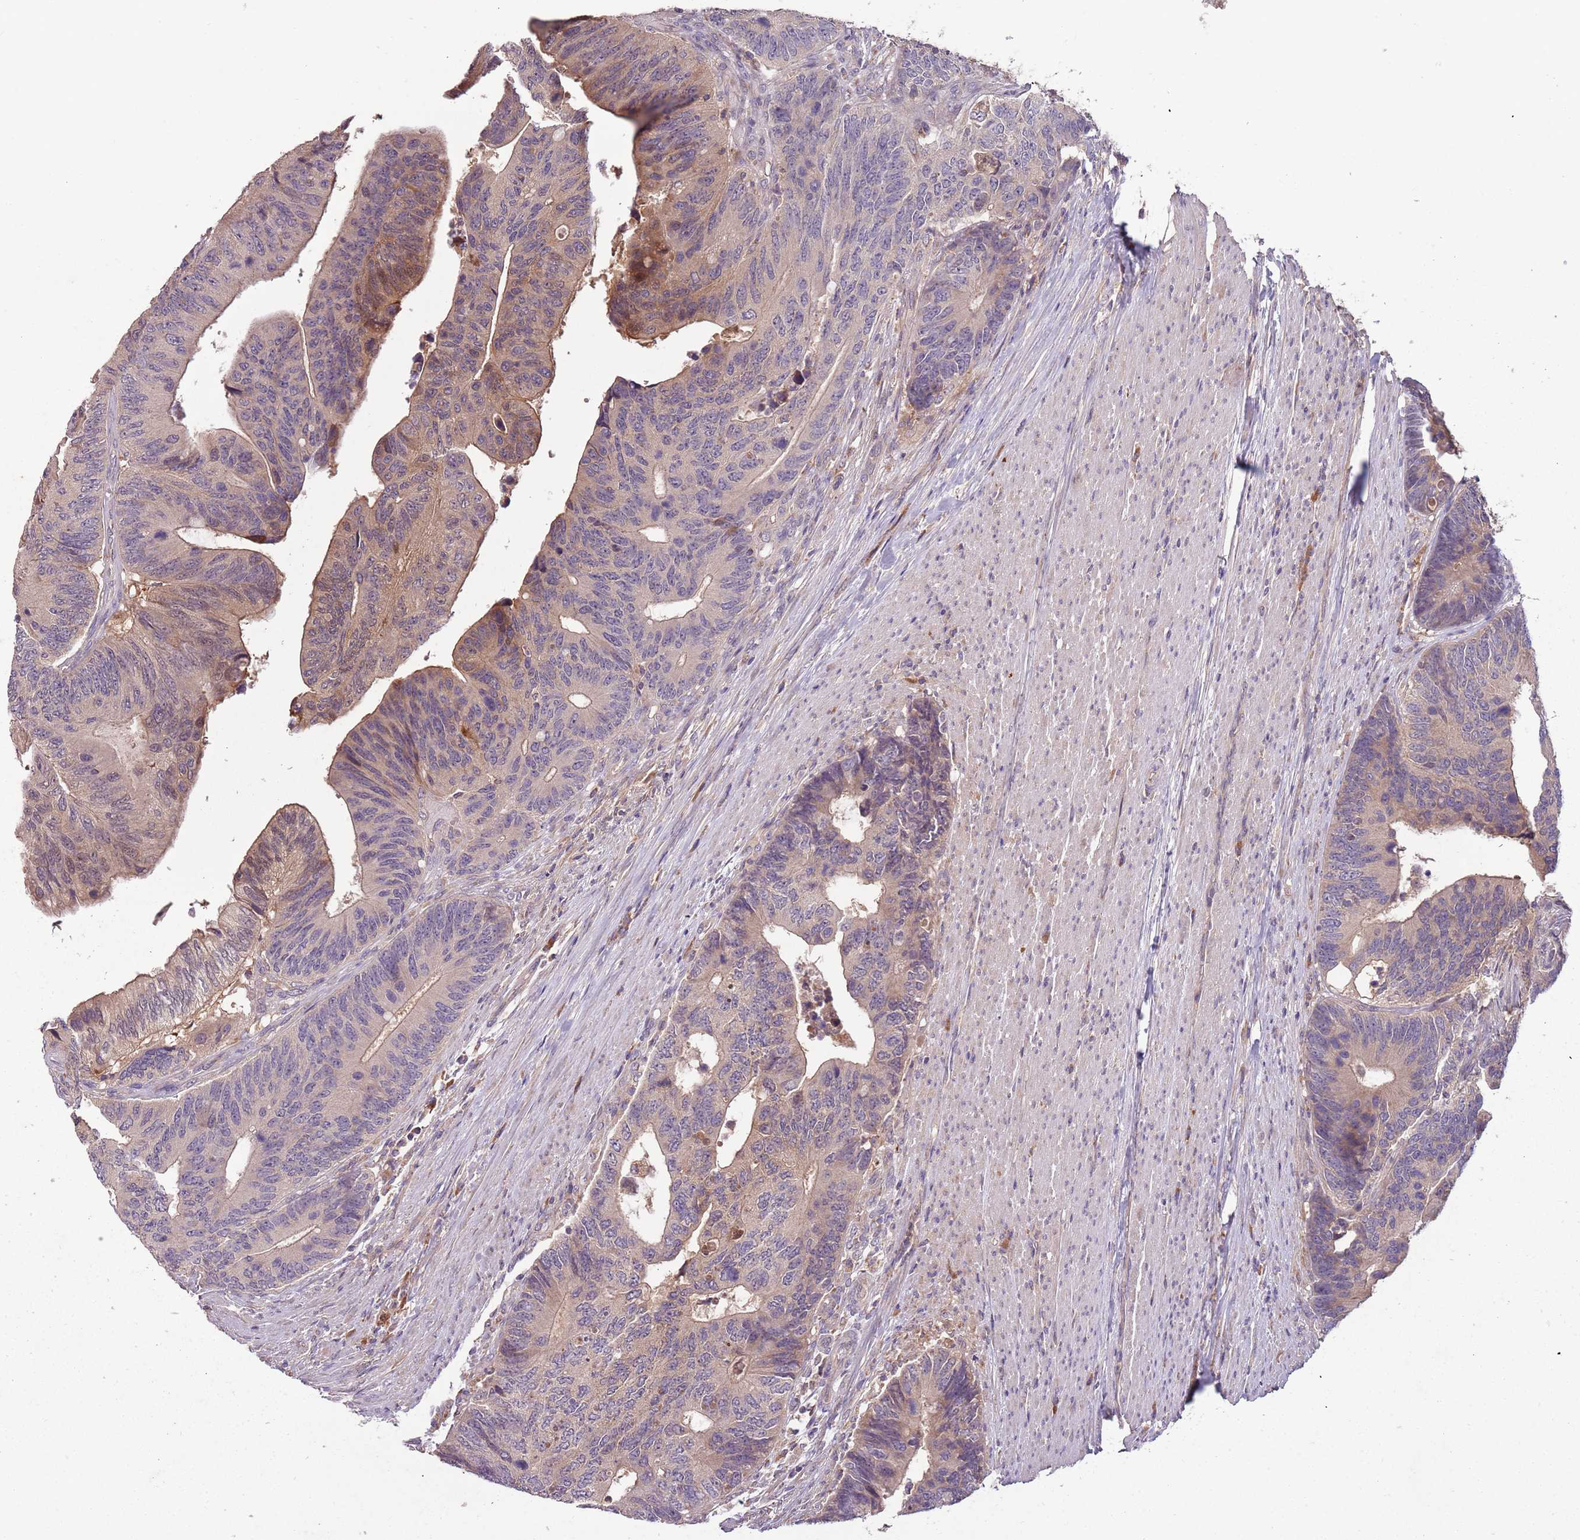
{"staining": {"intensity": "moderate", "quantity": "25%-75%", "location": "cytoplasmic/membranous"}, "tissue": "colorectal cancer", "cell_type": "Tumor cells", "image_type": "cancer", "snomed": [{"axis": "morphology", "description": "Adenocarcinoma, NOS"}, {"axis": "topography", "description": "Colon"}], "caption": "The micrograph displays staining of colorectal cancer (adenocarcinoma), revealing moderate cytoplasmic/membranous protein staining (brown color) within tumor cells.", "gene": "FECH", "patient": {"sex": "male", "age": 87}}